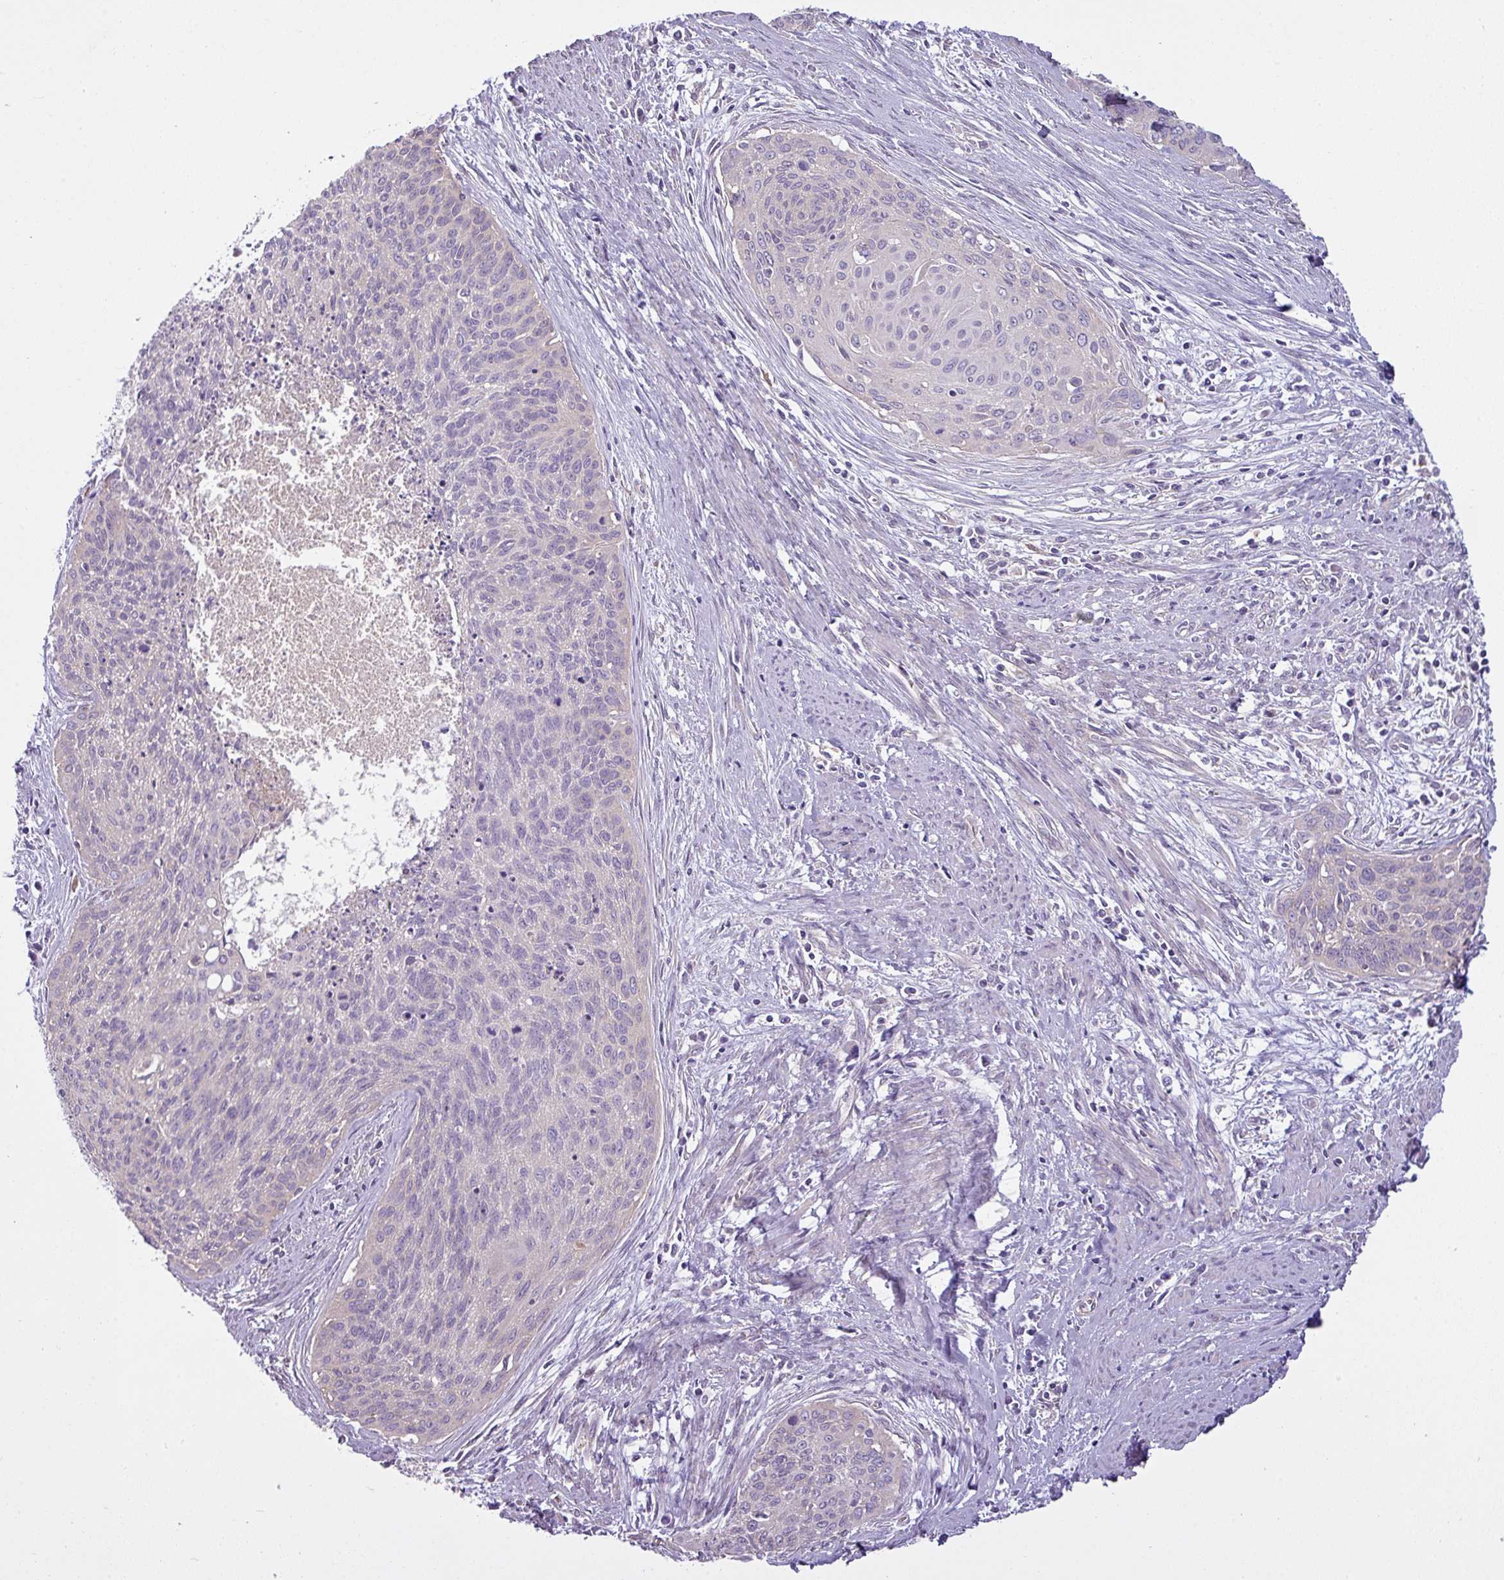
{"staining": {"intensity": "negative", "quantity": "none", "location": "none"}, "tissue": "cervical cancer", "cell_type": "Tumor cells", "image_type": "cancer", "snomed": [{"axis": "morphology", "description": "Squamous cell carcinoma, NOS"}, {"axis": "topography", "description": "Cervix"}], "caption": "Tumor cells are negative for brown protein staining in squamous cell carcinoma (cervical).", "gene": "CAMK2B", "patient": {"sex": "female", "age": 55}}